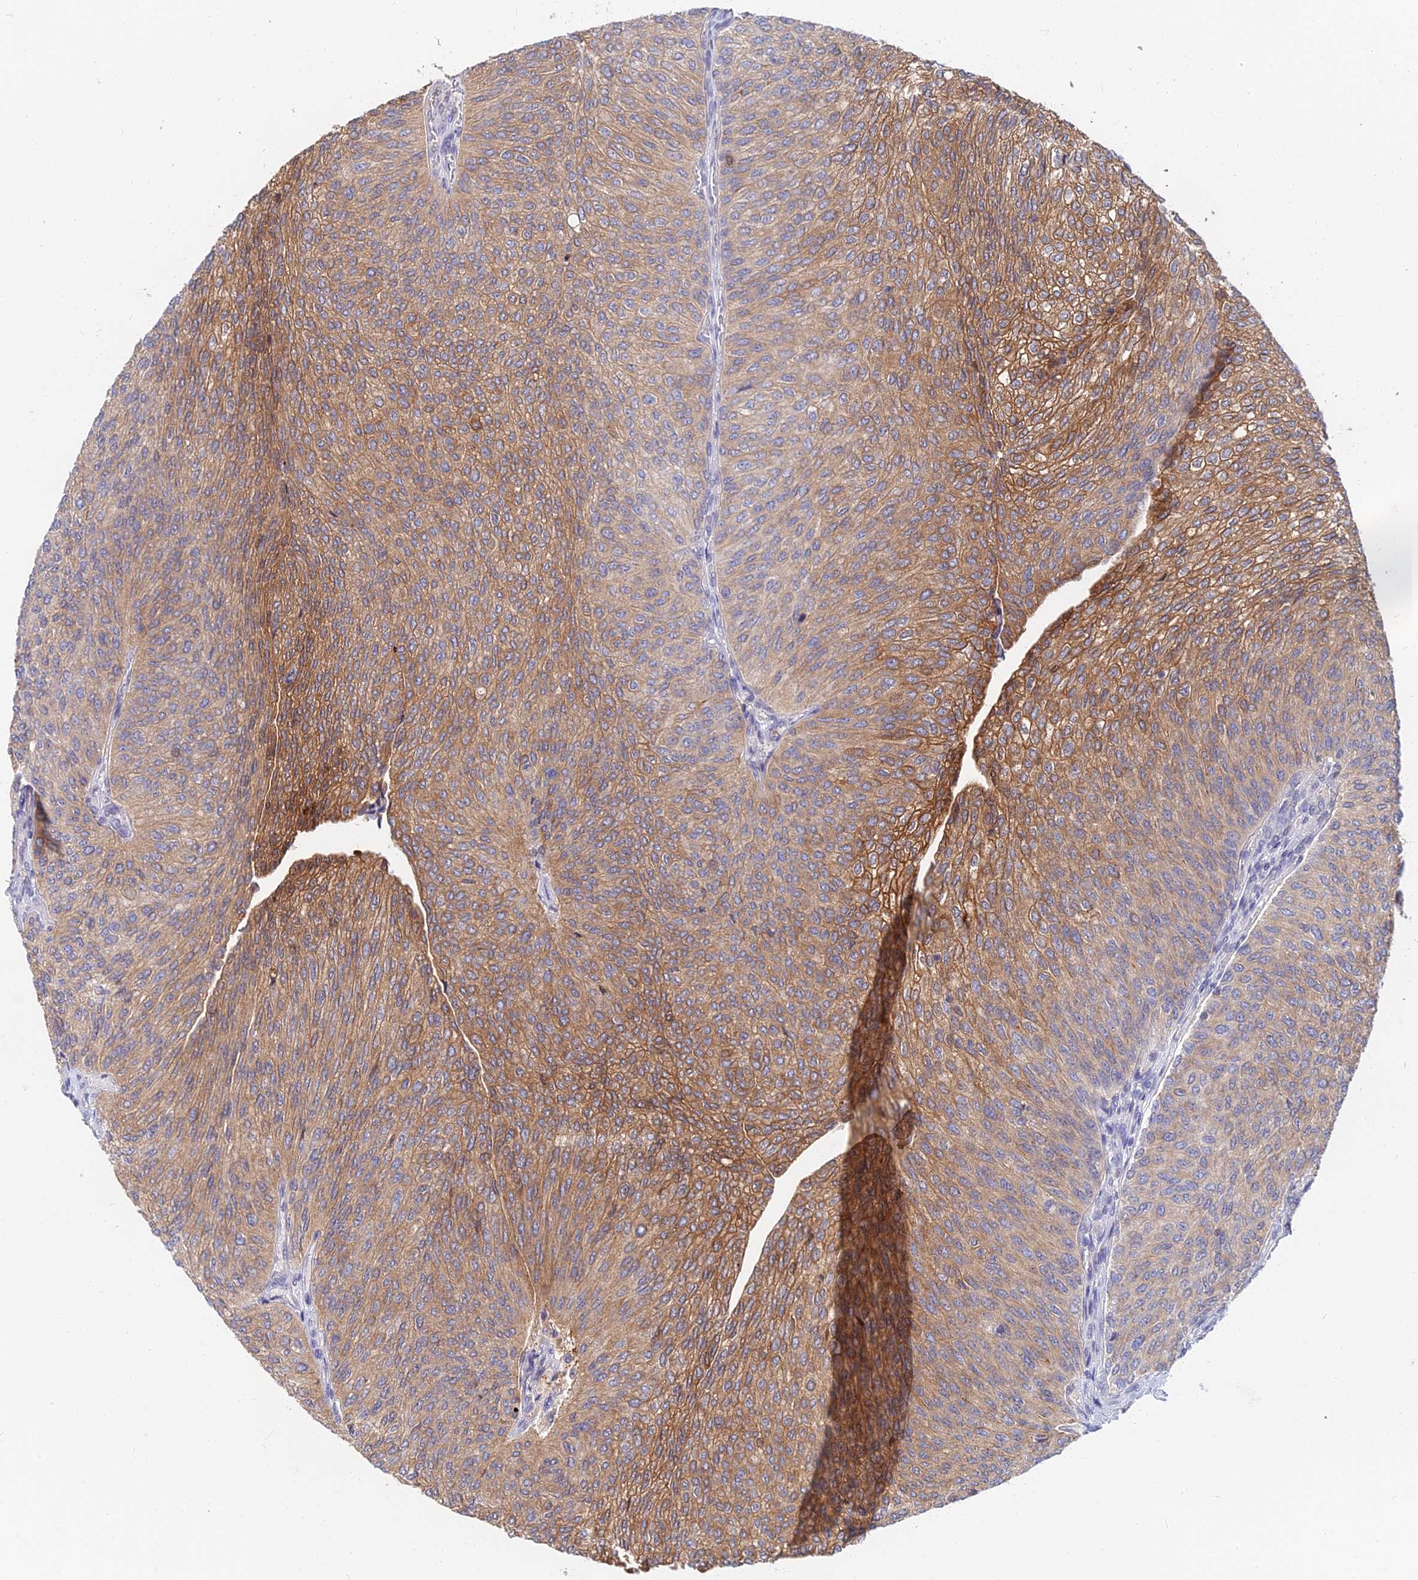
{"staining": {"intensity": "moderate", "quantity": ">75%", "location": "cytoplasmic/membranous"}, "tissue": "urothelial cancer", "cell_type": "Tumor cells", "image_type": "cancer", "snomed": [{"axis": "morphology", "description": "Urothelial carcinoma, High grade"}, {"axis": "topography", "description": "Urinary bladder"}], "caption": "Protein expression analysis of urothelial carcinoma (high-grade) displays moderate cytoplasmic/membranous expression in approximately >75% of tumor cells. (Brightfield microscopy of DAB IHC at high magnification).", "gene": "B3GALT4", "patient": {"sex": "female", "age": 79}}